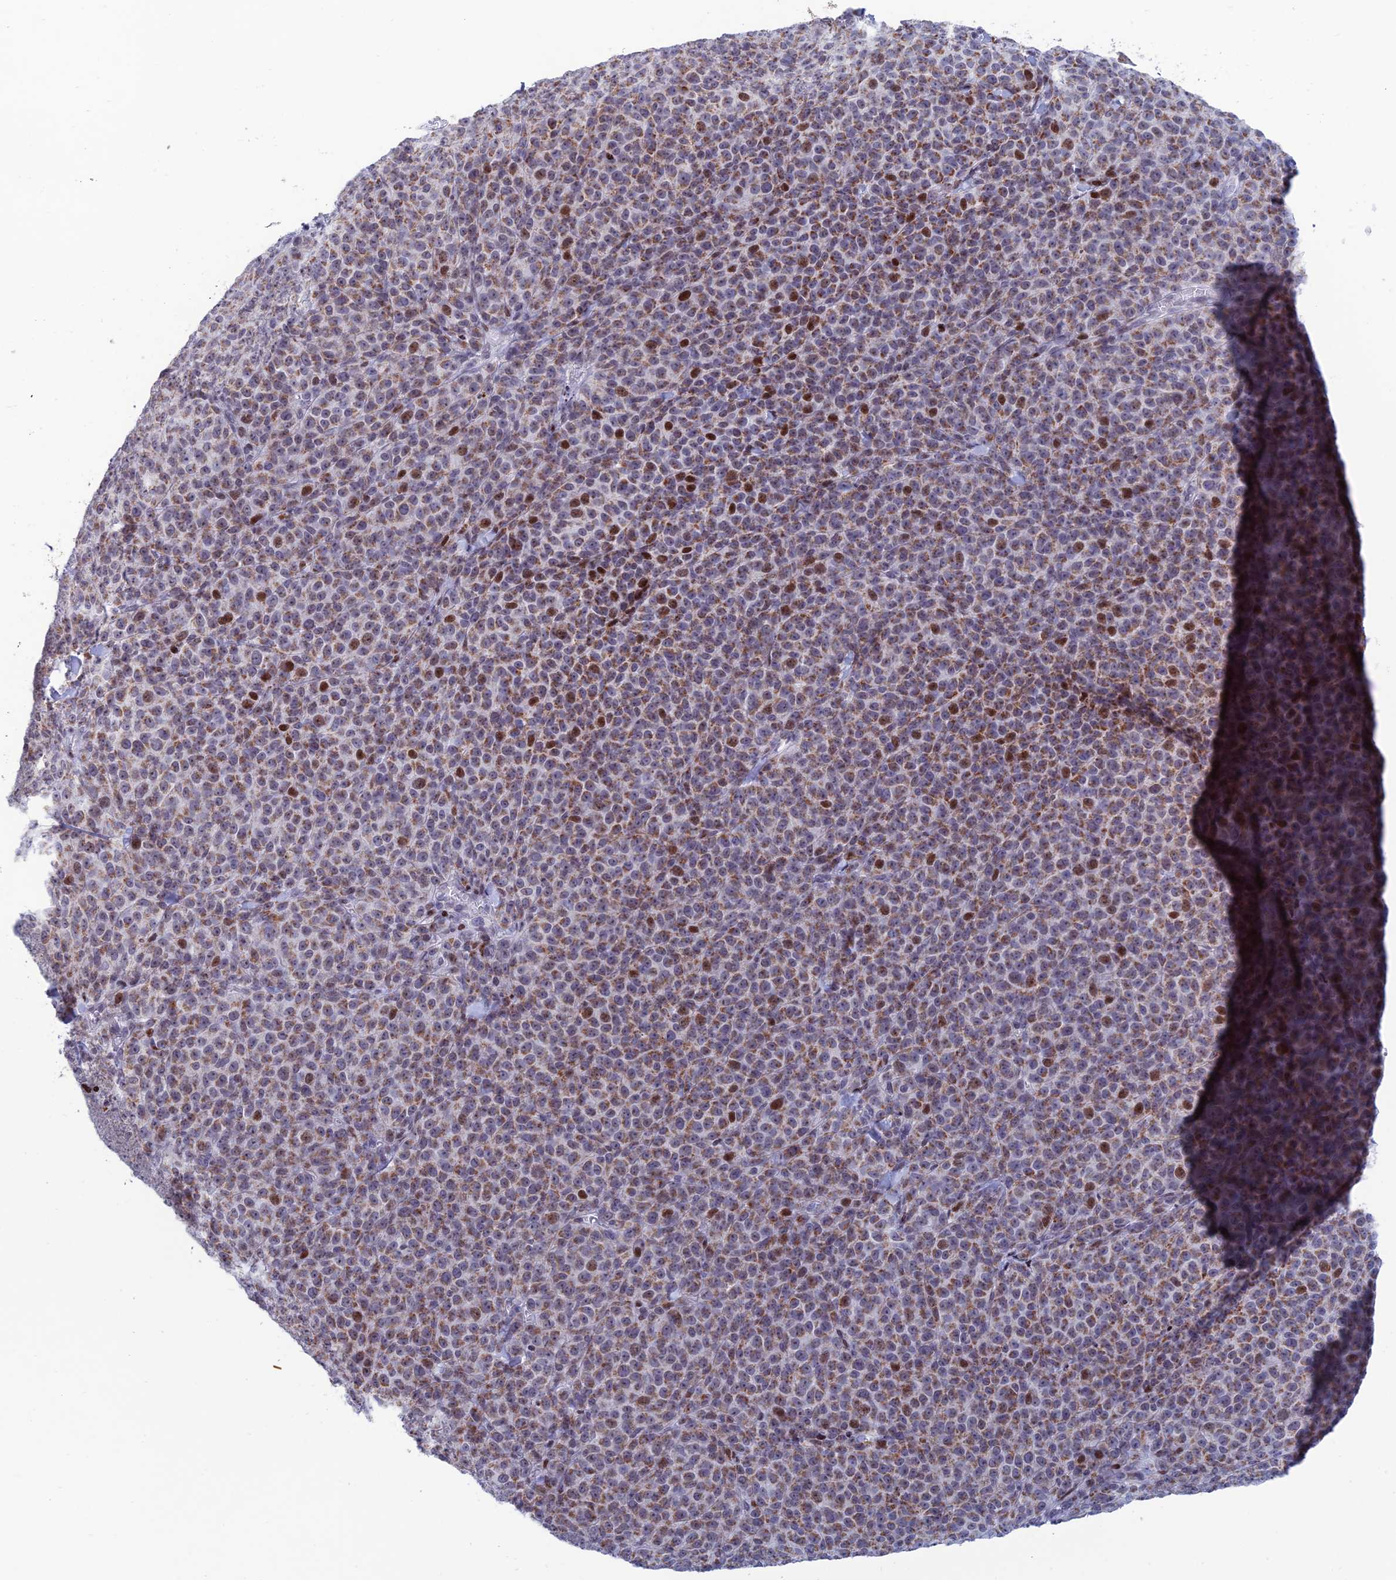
{"staining": {"intensity": "moderate", "quantity": ">75%", "location": "cytoplasmic/membranous,nuclear"}, "tissue": "melanoma", "cell_type": "Tumor cells", "image_type": "cancer", "snomed": [{"axis": "morphology", "description": "Normal tissue, NOS"}, {"axis": "morphology", "description": "Malignant melanoma, NOS"}, {"axis": "topography", "description": "Skin"}], "caption": "Immunohistochemical staining of melanoma reveals moderate cytoplasmic/membranous and nuclear protein staining in approximately >75% of tumor cells.", "gene": "AFF3", "patient": {"sex": "female", "age": 34}}